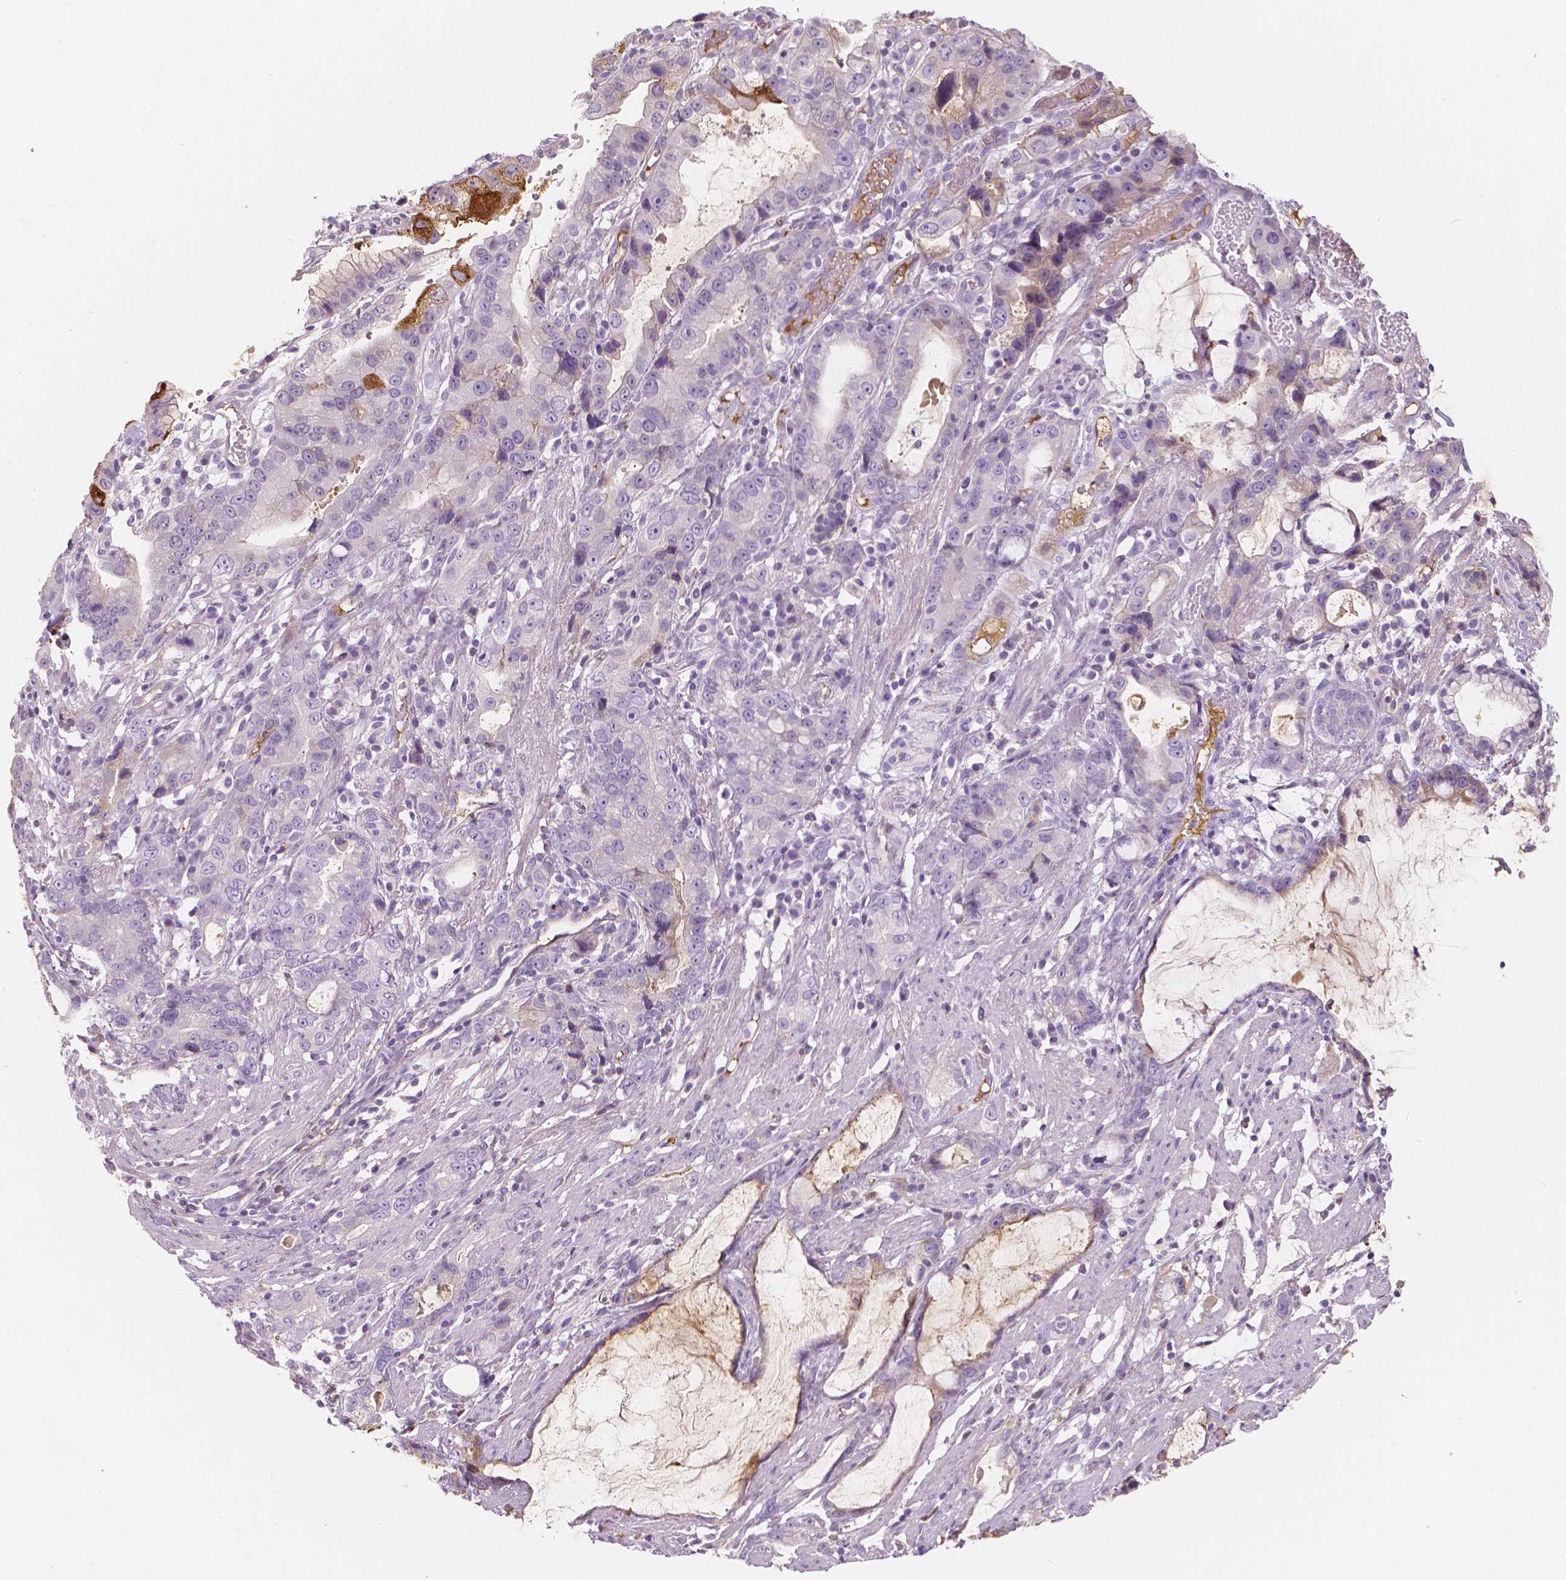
{"staining": {"intensity": "weak", "quantity": "<25%", "location": "cytoplasmic/membranous"}, "tissue": "stomach cancer", "cell_type": "Tumor cells", "image_type": "cancer", "snomed": [{"axis": "morphology", "description": "Adenocarcinoma, NOS"}, {"axis": "topography", "description": "Stomach"}], "caption": "Tumor cells are negative for protein expression in human adenocarcinoma (stomach).", "gene": "APOA4", "patient": {"sex": "male", "age": 55}}